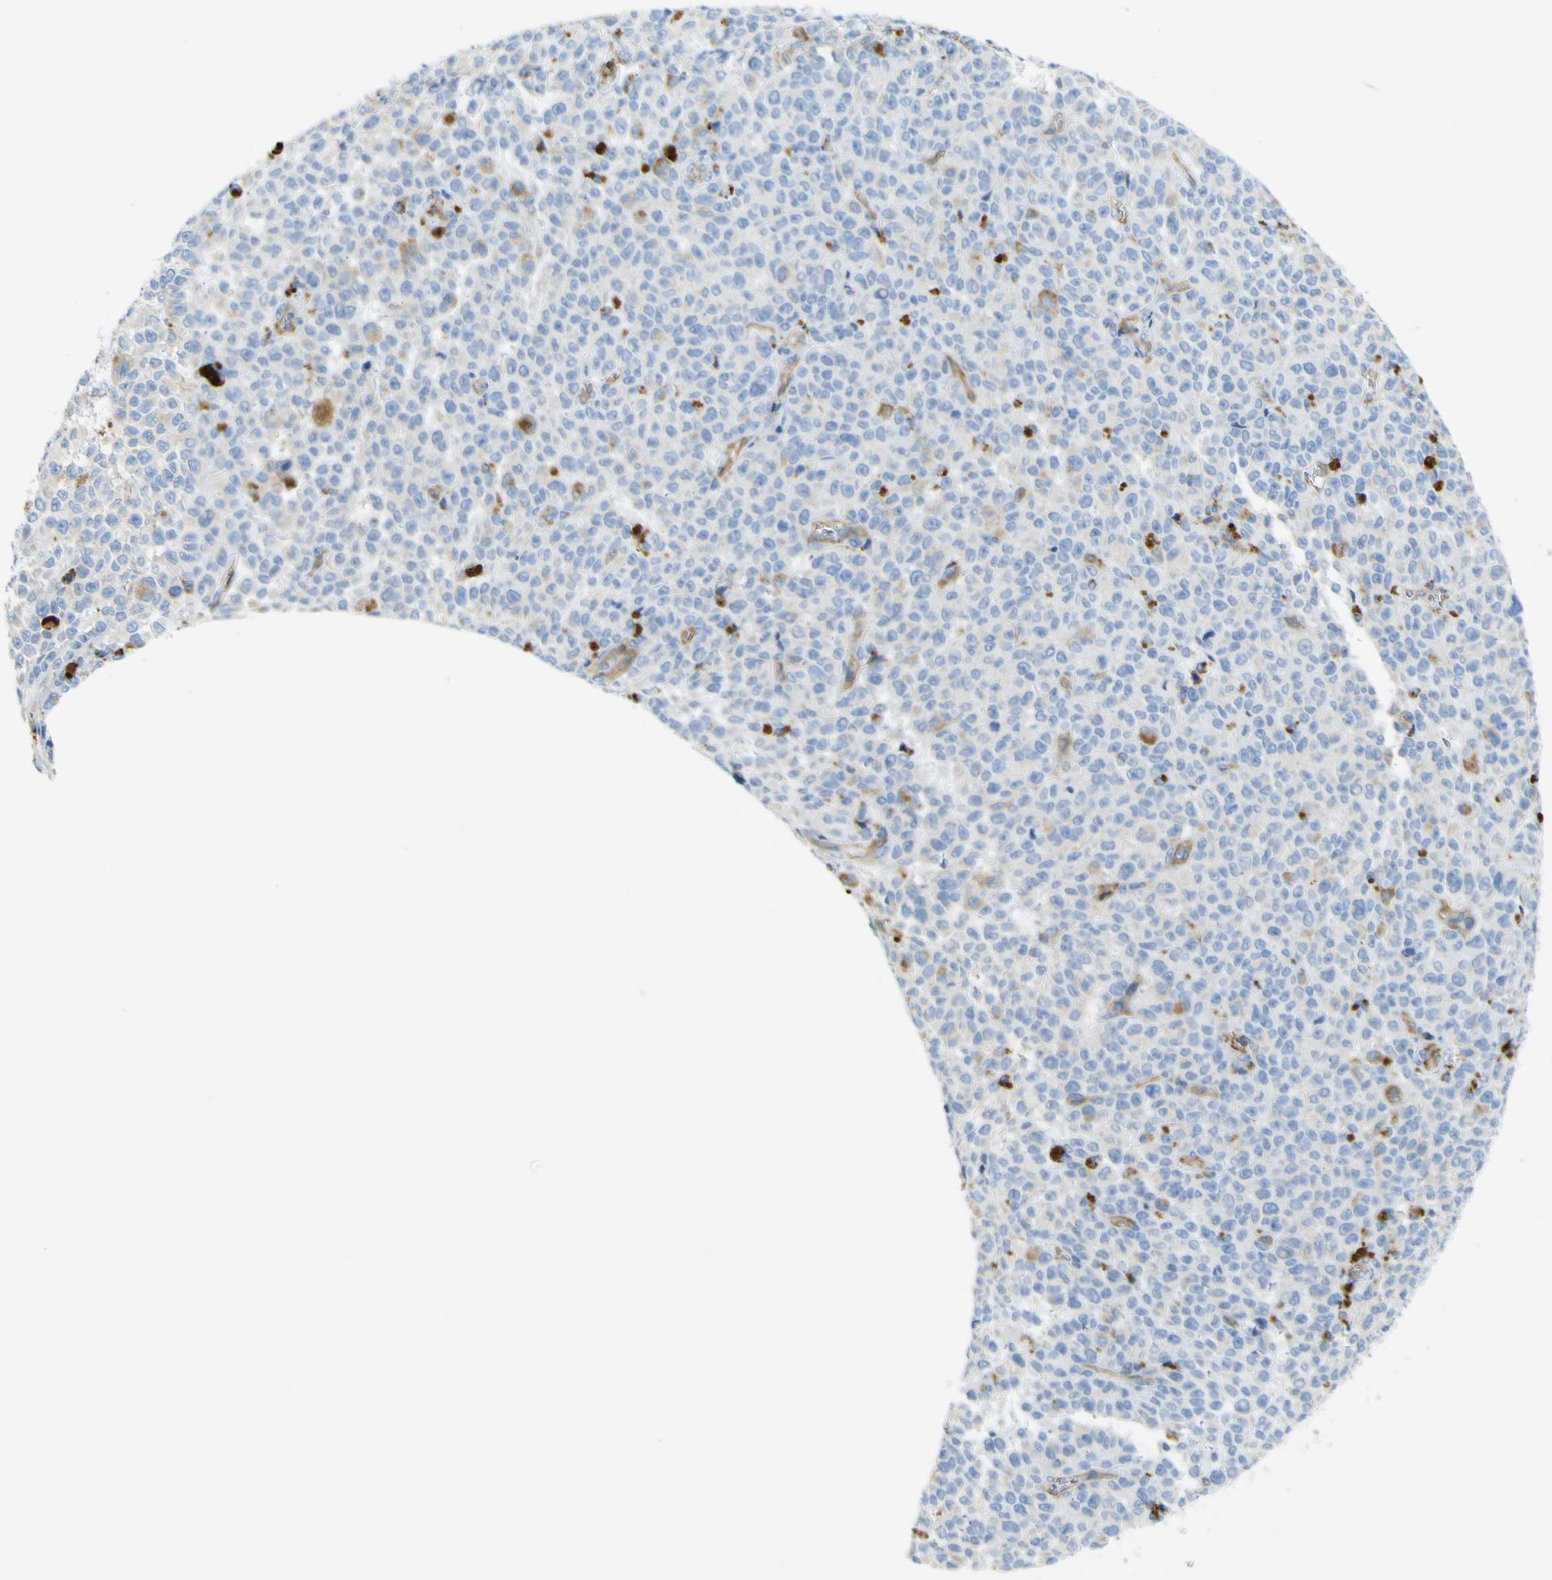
{"staining": {"intensity": "negative", "quantity": "none", "location": "none"}, "tissue": "melanoma", "cell_type": "Tumor cells", "image_type": "cancer", "snomed": [{"axis": "morphology", "description": "Malignant melanoma, NOS"}, {"axis": "topography", "description": "Skin"}], "caption": "DAB immunohistochemical staining of human melanoma shows no significant positivity in tumor cells.", "gene": "CD93", "patient": {"sex": "female", "age": 82}}